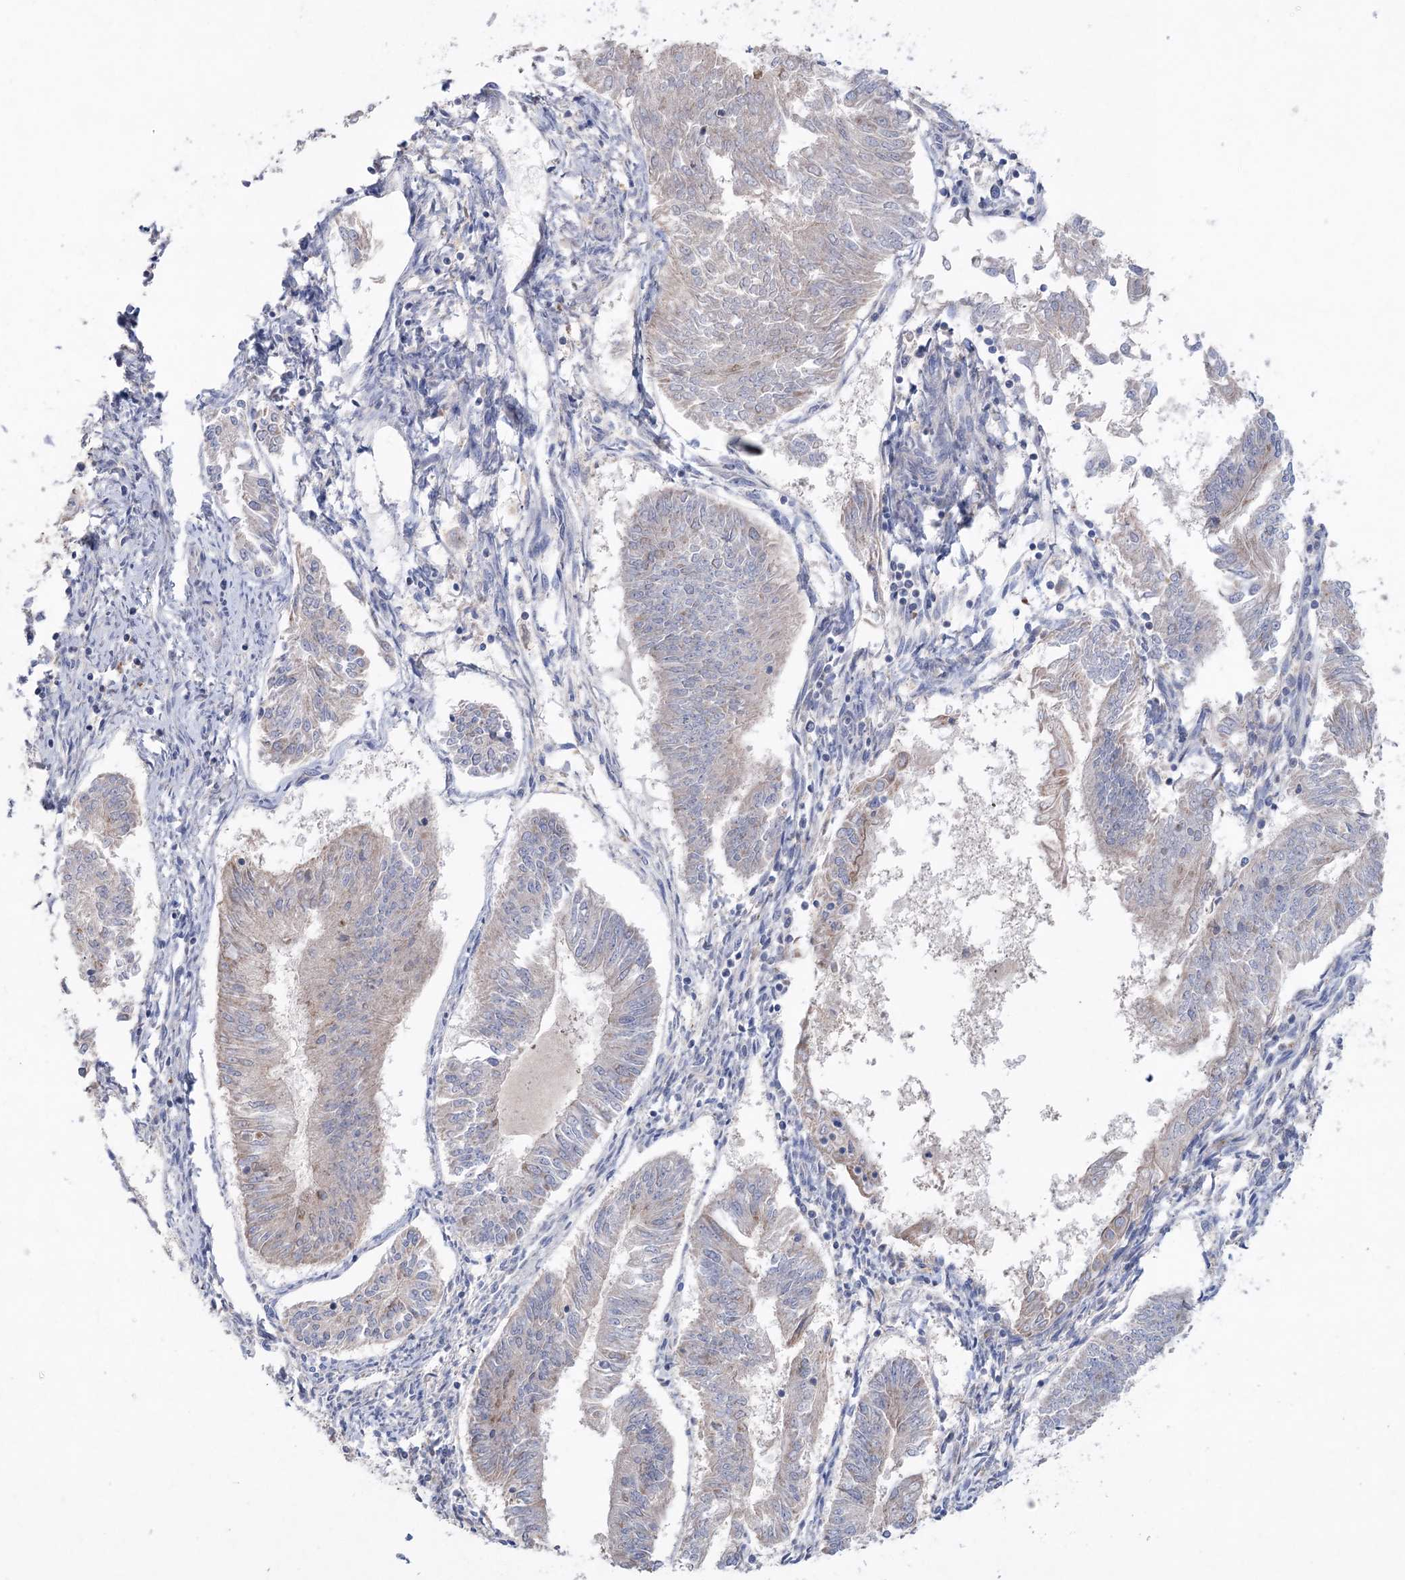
{"staining": {"intensity": "weak", "quantity": "<25%", "location": "cytoplasmic/membranous"}, "tissue": "endometrial cancer", "cell_type": "Tumor cells", "image_type": "cancer", "snomed": [{"axis": "morphology", "description": "Adenocarcinoma, NOS"}, {"axis": "topography", "description": "Endometrium"}], "caption": "Immunohistochemistry histopathology image of neoplastic tissue: human adenocarcinoma (endometrial) stained with DAB reveals no significant protein staining in tumor cells.", "gene": "MTCH2", "patient": {"sex": "female", "age": 58}}